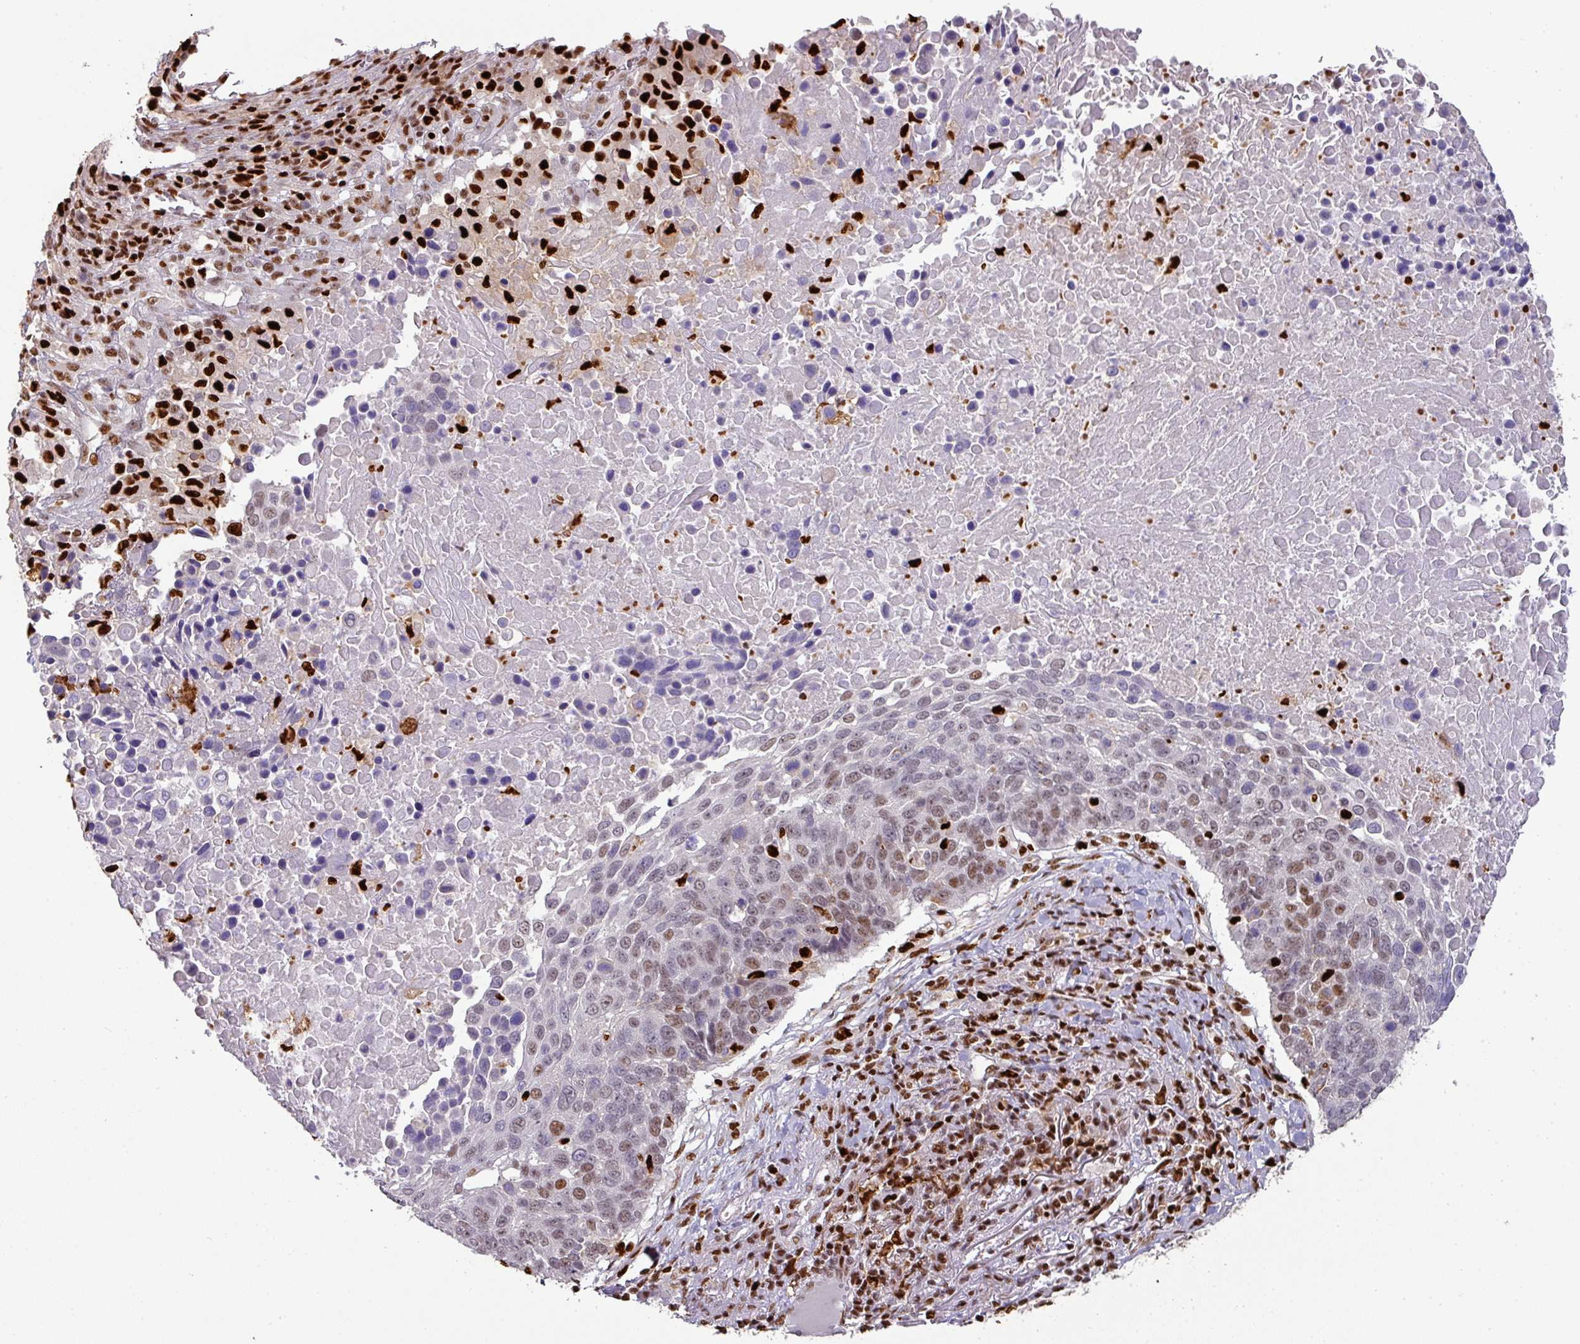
{"staining": {"intensity": "moderate", "quantity": "25%-75%", "location": "nuclear"}, "tissue": "lung cancer", "cell_type": "Tumor cells", "image_type": "cancer", "snomed": [{"axis": "morphology", "description": "Normal tissue, NOS"}, {"axis": "morphology", "description": "Squamous cell carcinoma, NOS"}, {"axis": "topography", "description": "Lymph node"}, {"axis": "topography", "description": "Lung"}], "caption": "IHC of human lung cancer displays medium levels of moderate nuclear staining in approximately 25%-75% of tumor cells. Using DAB (3,3'-diaminobenzidine) (brown) and hematoxylin (blue) stains, captured at high magnification using brightfield microscopy.", "gene": "SAMHD1", "patient": {"sex": "male", "age": 66}}